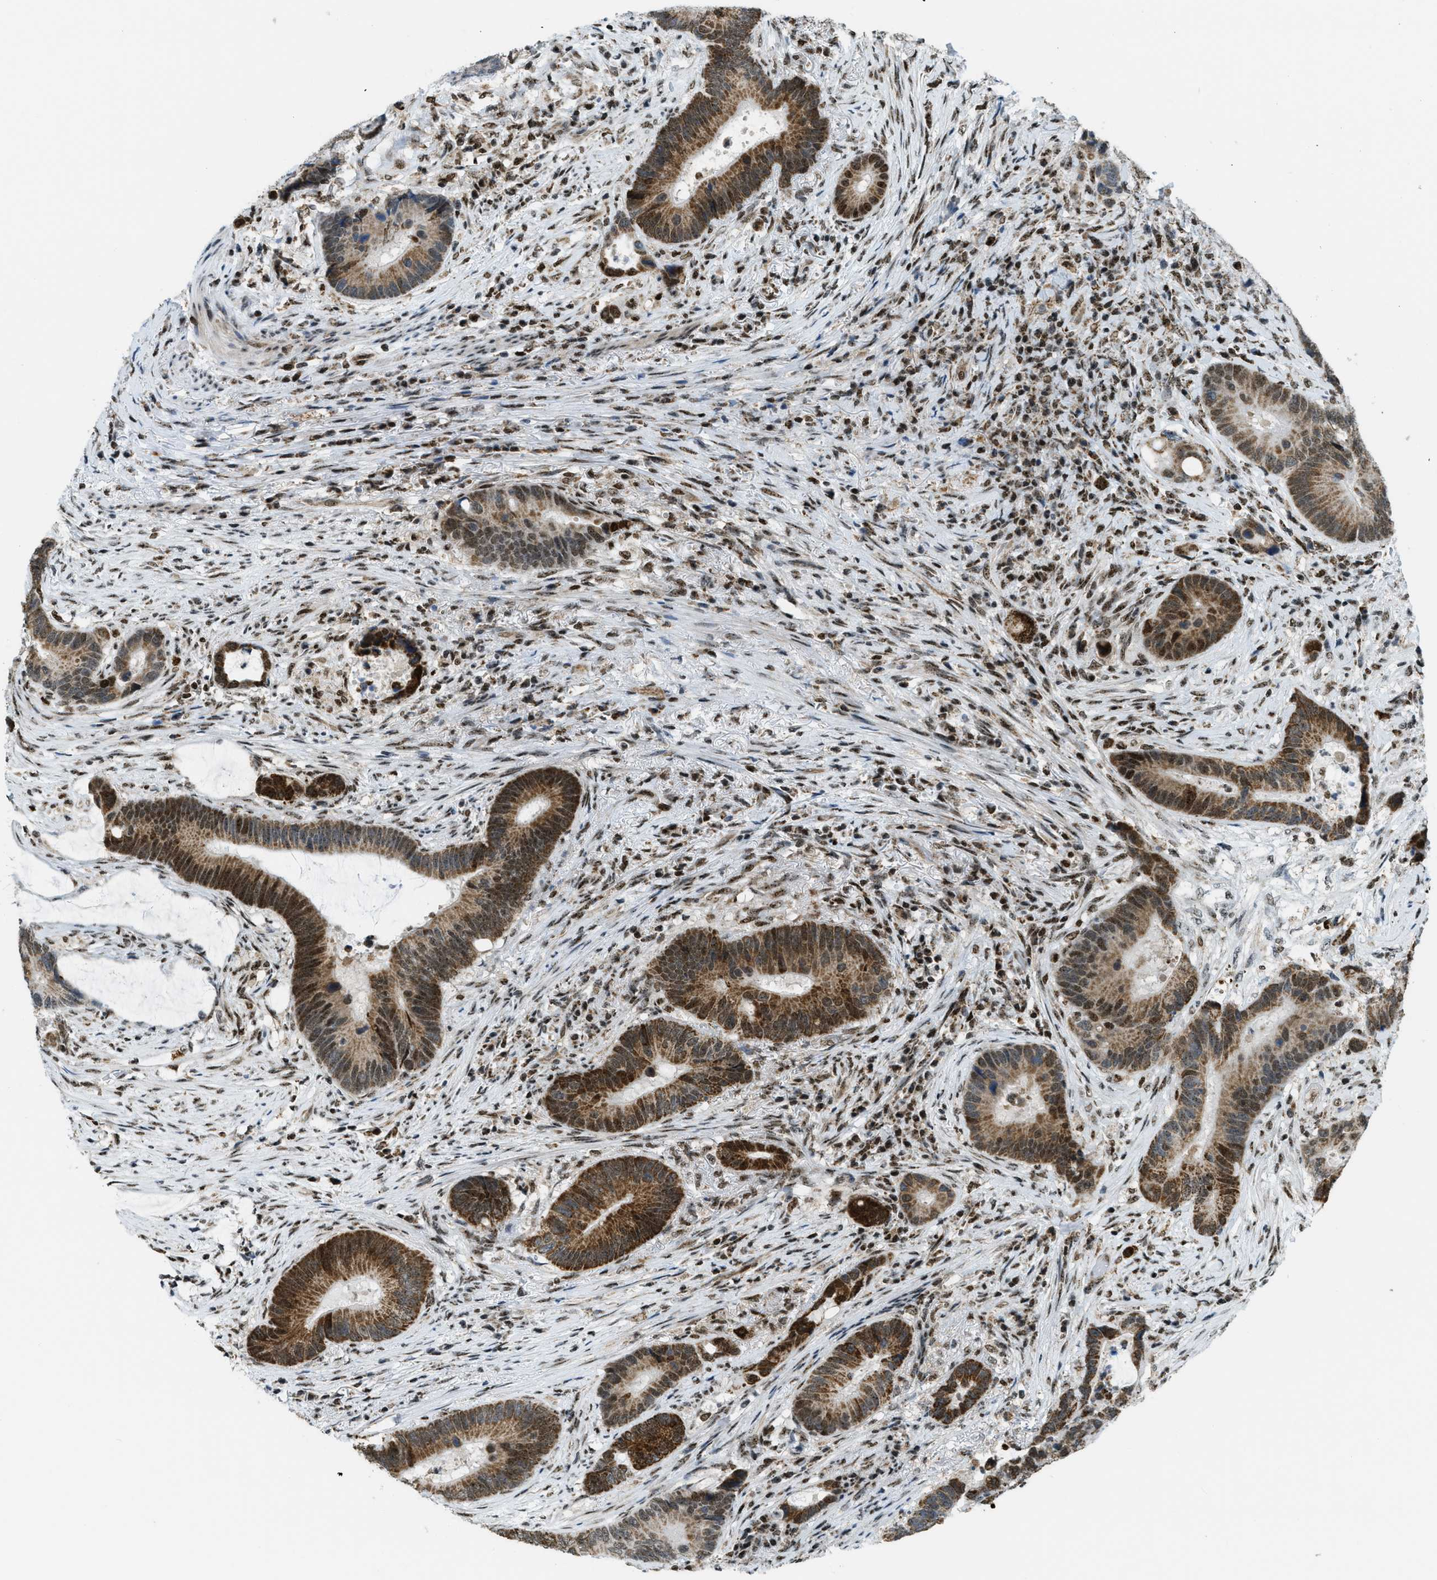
{"staining": {"intensity": "strong", "quantity": ">75%", "location": "cytoplasmic/membranous,nuclear"}, "tissue": "colorectal cancer", "cell_type": "Tumor cells", "image_type": "cancer", "snomed": [{"axis": "morphology", "description": "Adenocarcinoma, NOS"}, {"axis": "topography", "description": "Rectum"}], "caption": "Brown immunohistochemical staining in colorectal cancer (adenocarcinoma) displays strong cytoplasmic/membranous and nuclear expression in about >75% of tumor cells.", "gene": "SP100", "patient": {"sex": "female", "age": 89}}